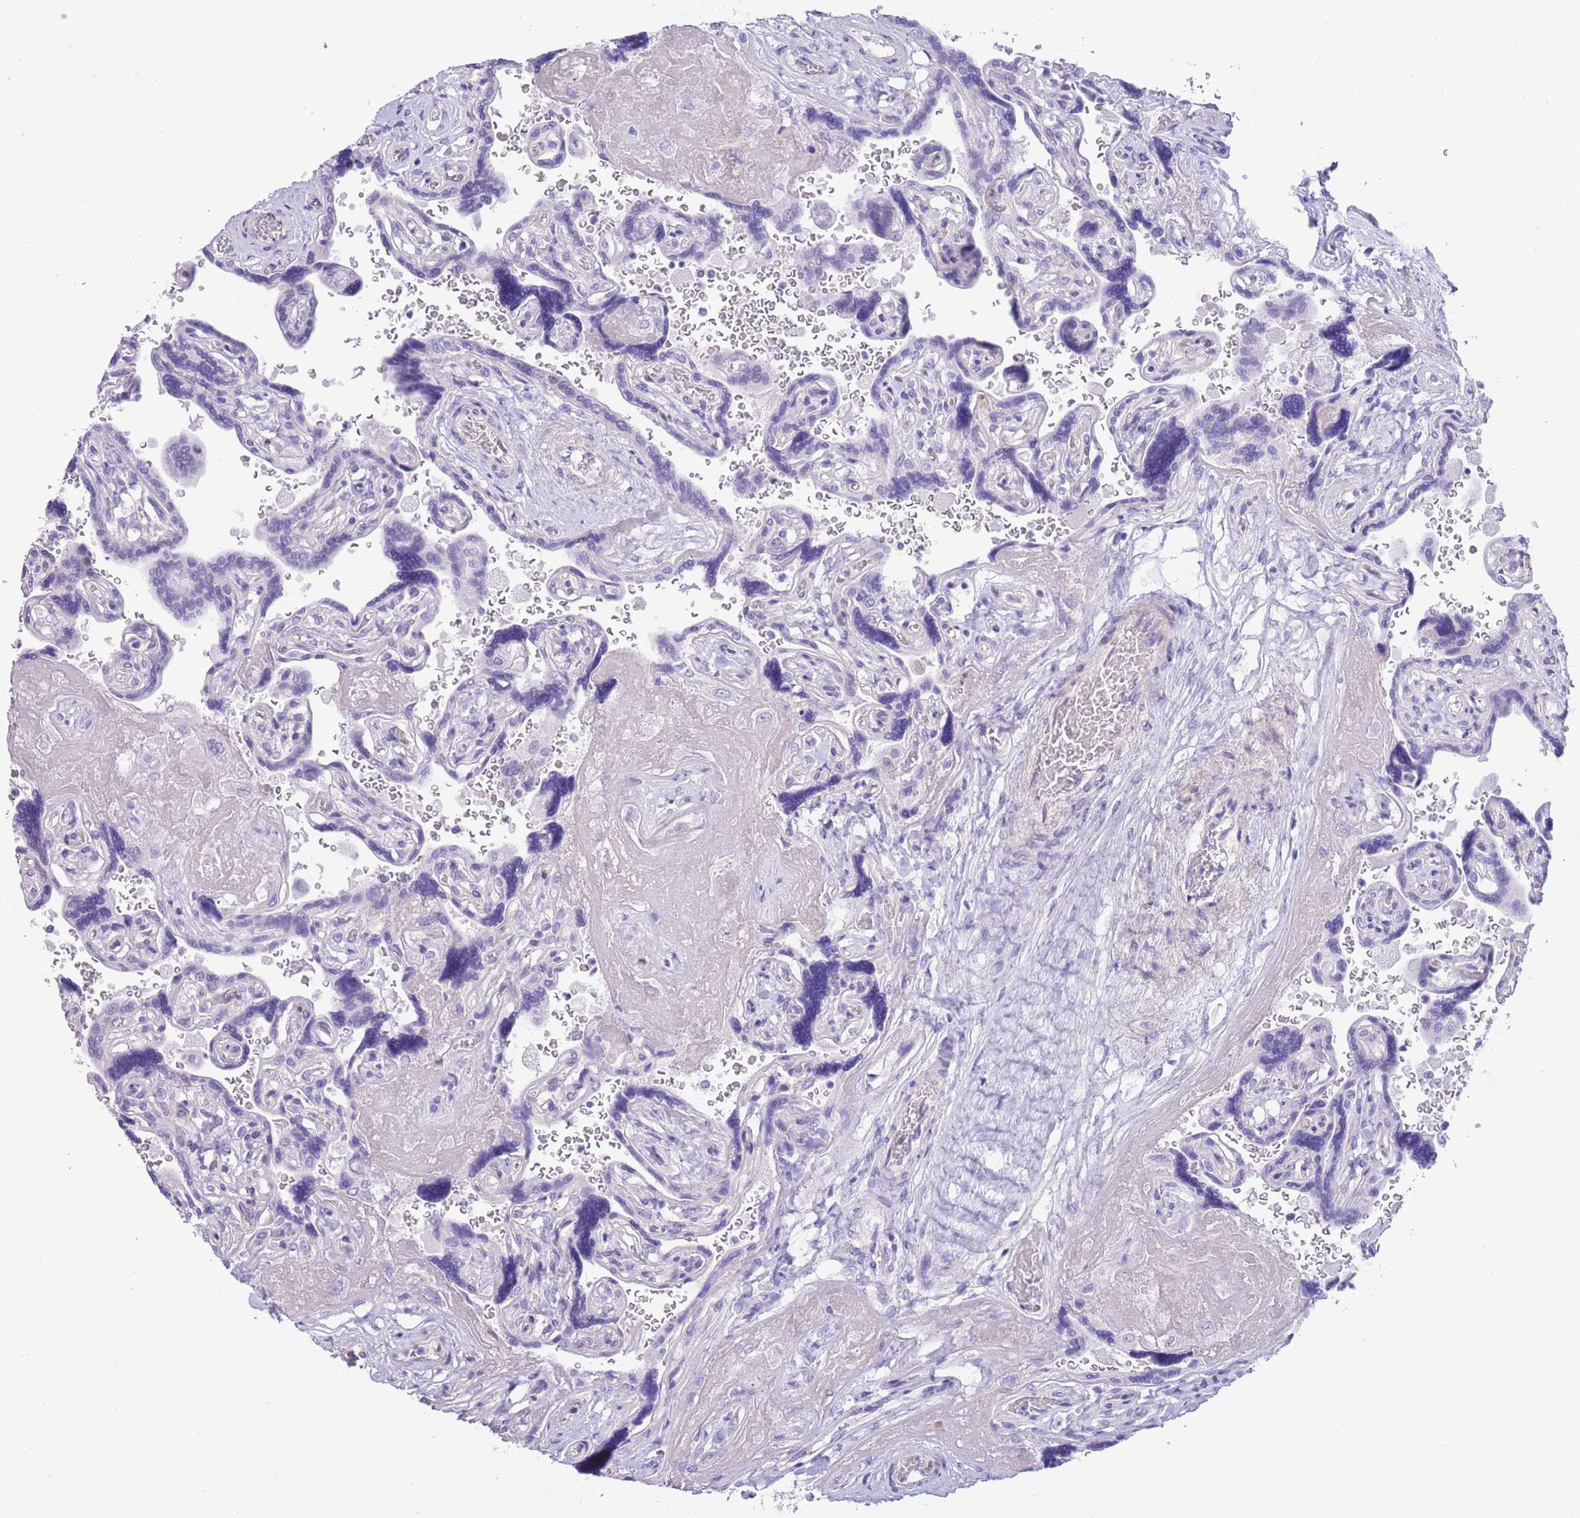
{"staining": {"intensity": "negative", "quantity": "none", "location": "none"}, "tissue": "placenta", "cell_type": "Decidual cells", "image_type": "normal", "snomed": [{"axis": "morphology", "description": "Normal tissue, NOS"}, {"axis": "topography", "description": "Placenta"}], "caption": "Immunohistochemical staining of normal human placenta reveals no significant expression in decidual cells. (DAB (3,3'-diaminobenzidine) immunohistochemistry (IHC) visualized using brightfield microscopy, high magnification).", "gene": "RAI2", "patient": {"sex": "female", "age": 32}}